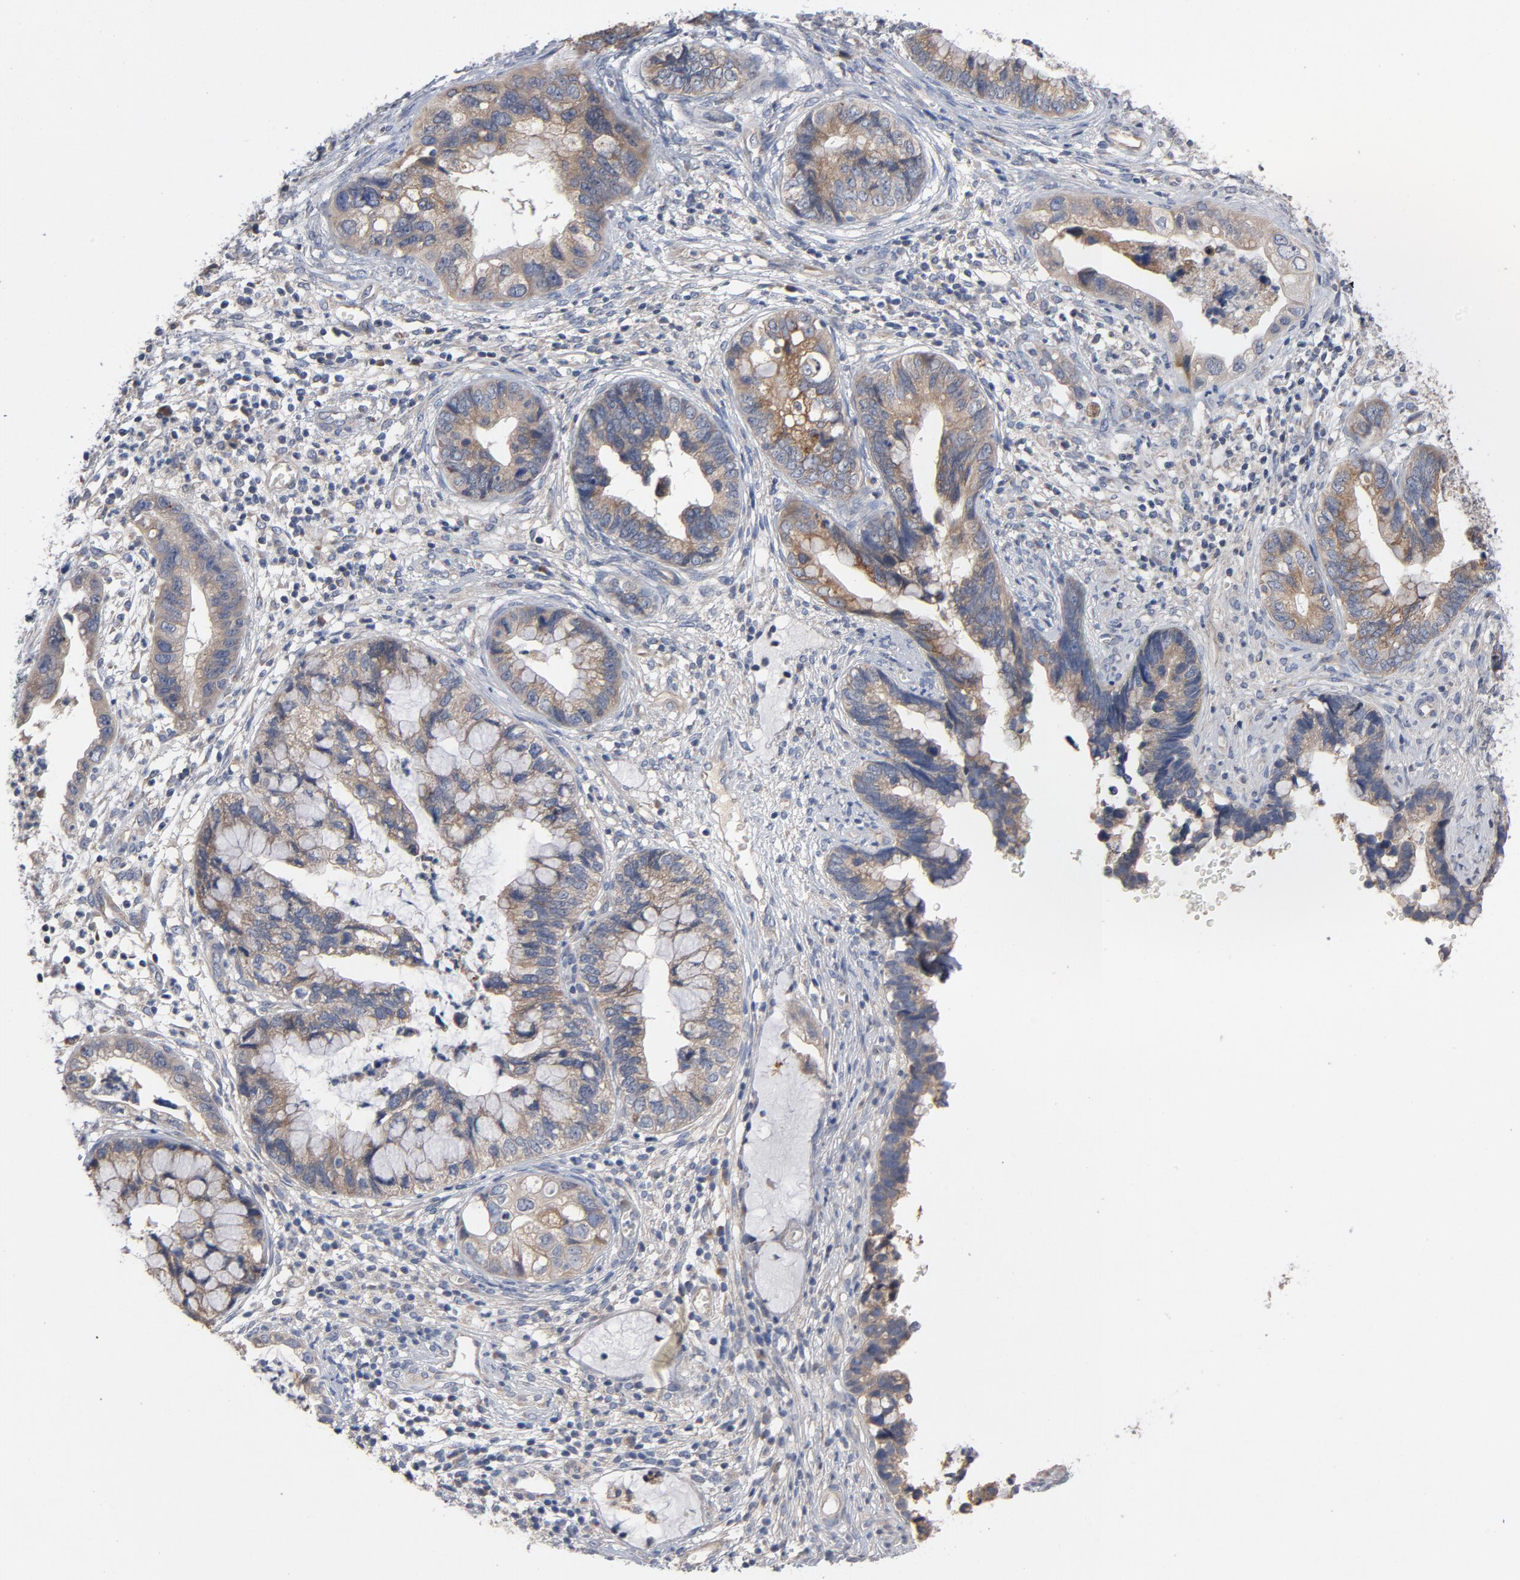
{"staining": {"intensity": "moderate", "quantity": ">75%", "location": "cytoplasmic/membranous"}, "tissue": "cervical cancer", "cell_type": "Tumor cells", "image_type": "cancer", "snomed": [{"axis": "morphology", "description": "Adenocarcinoma, NOS"}, {"axis": "topography", "description": "Cervix"}], "caption": "Immunohistochemistry (IHC) of cervical cancer exhibits medium levels of moderate cytoplasmic/membranous expression in about >75% of tumor cells.", "gene": "CCDC134", "patient": {"sex": "female", "age": 44}}